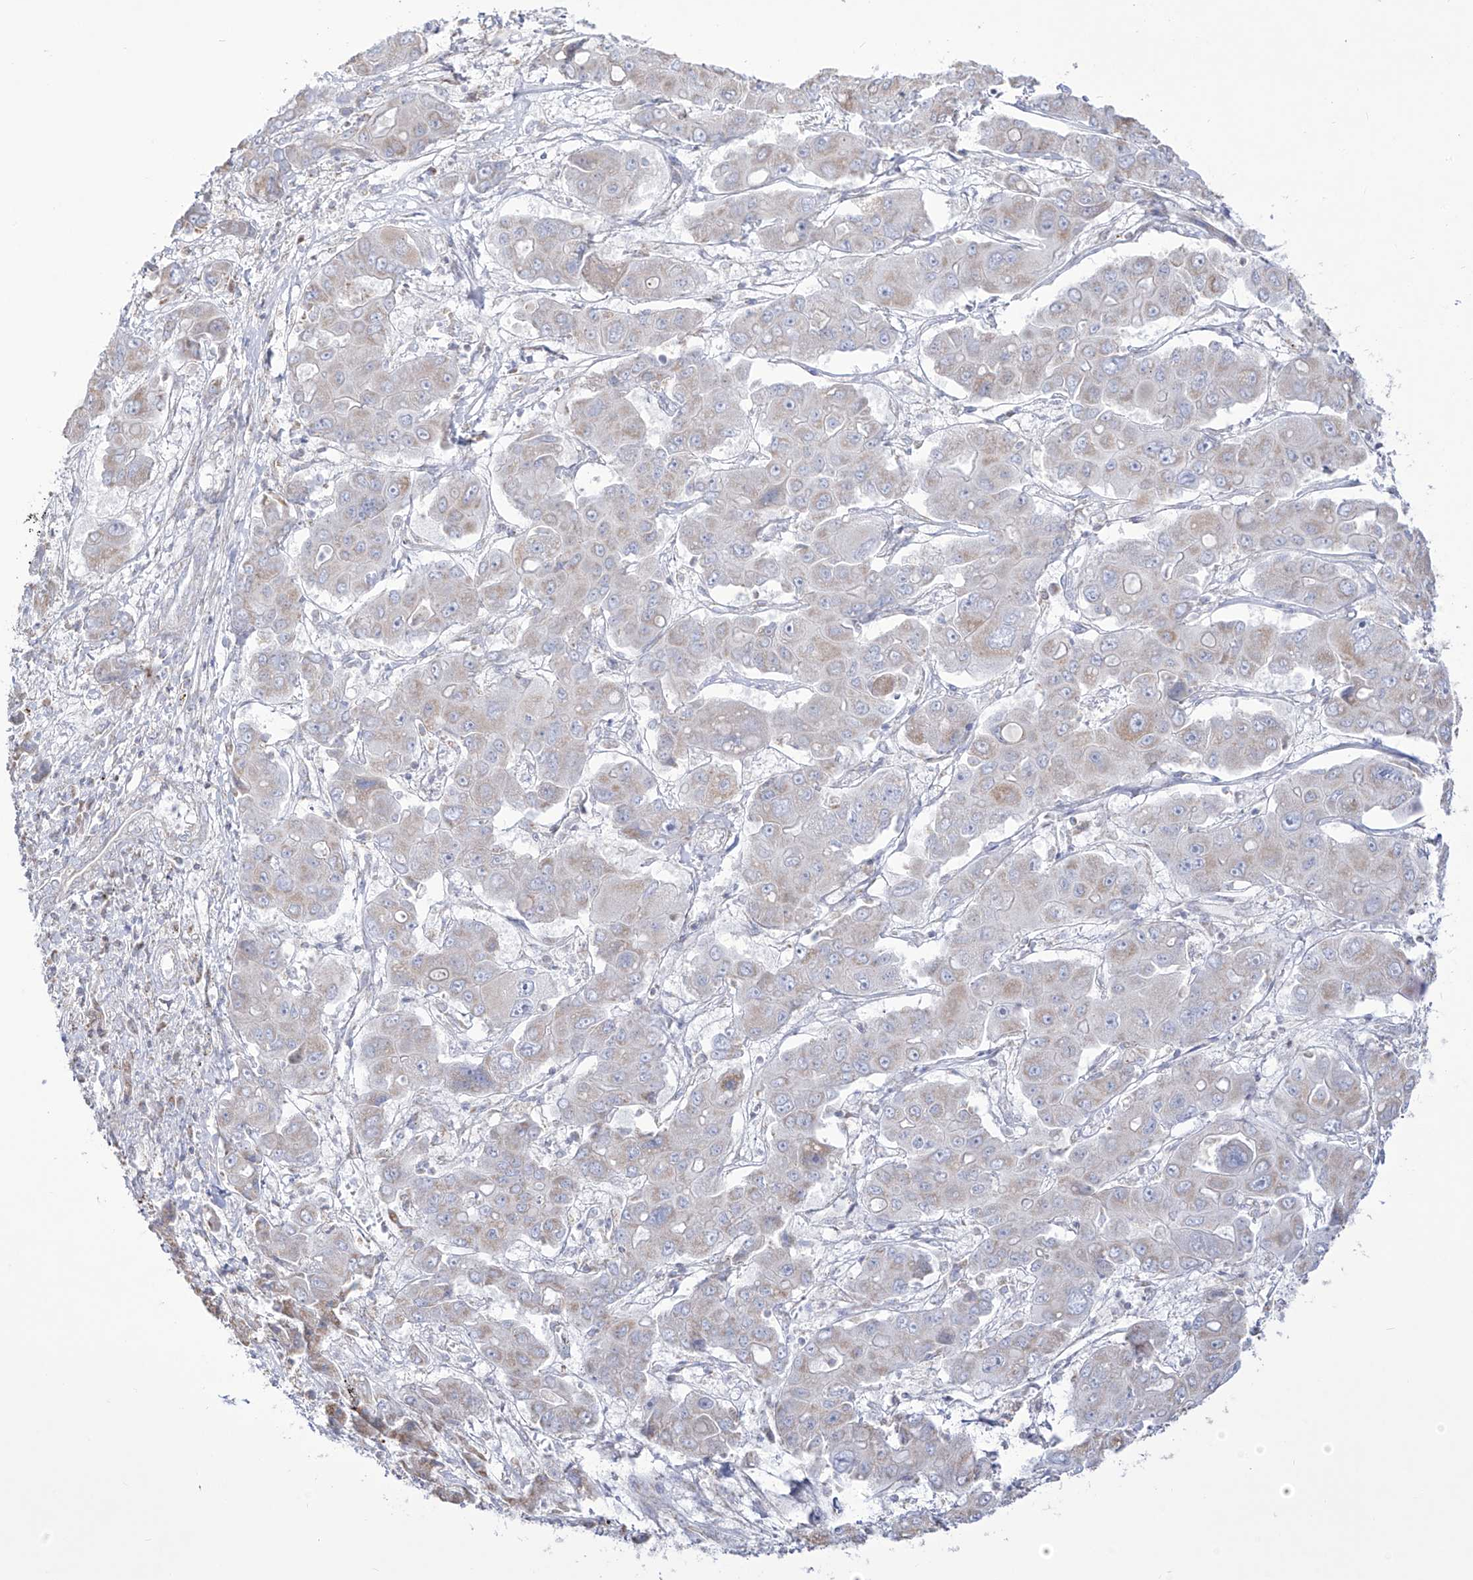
{"staining": {"intensity": "weak", "quantity": "<25%", "location": "cytoplasmic/membranous"}, "tissue": "liver cancer", "cell_type": "Tumor cells", "image_type": "cancer", "snomed": [{"axis": "morphology", "description": "Cholangiocarcinoma"}, {"axis": "topography", "description": "Liver"}], "caption": "This image is of liver cholangiocarcinoma stained with immunohistochemistry (IHC) to label a protein in brown with the nuclei are counter-stained blue. There is no staining in tumor cells.", "gene": "RCHY1", "patient": {"sex": "male", "age": 67}}